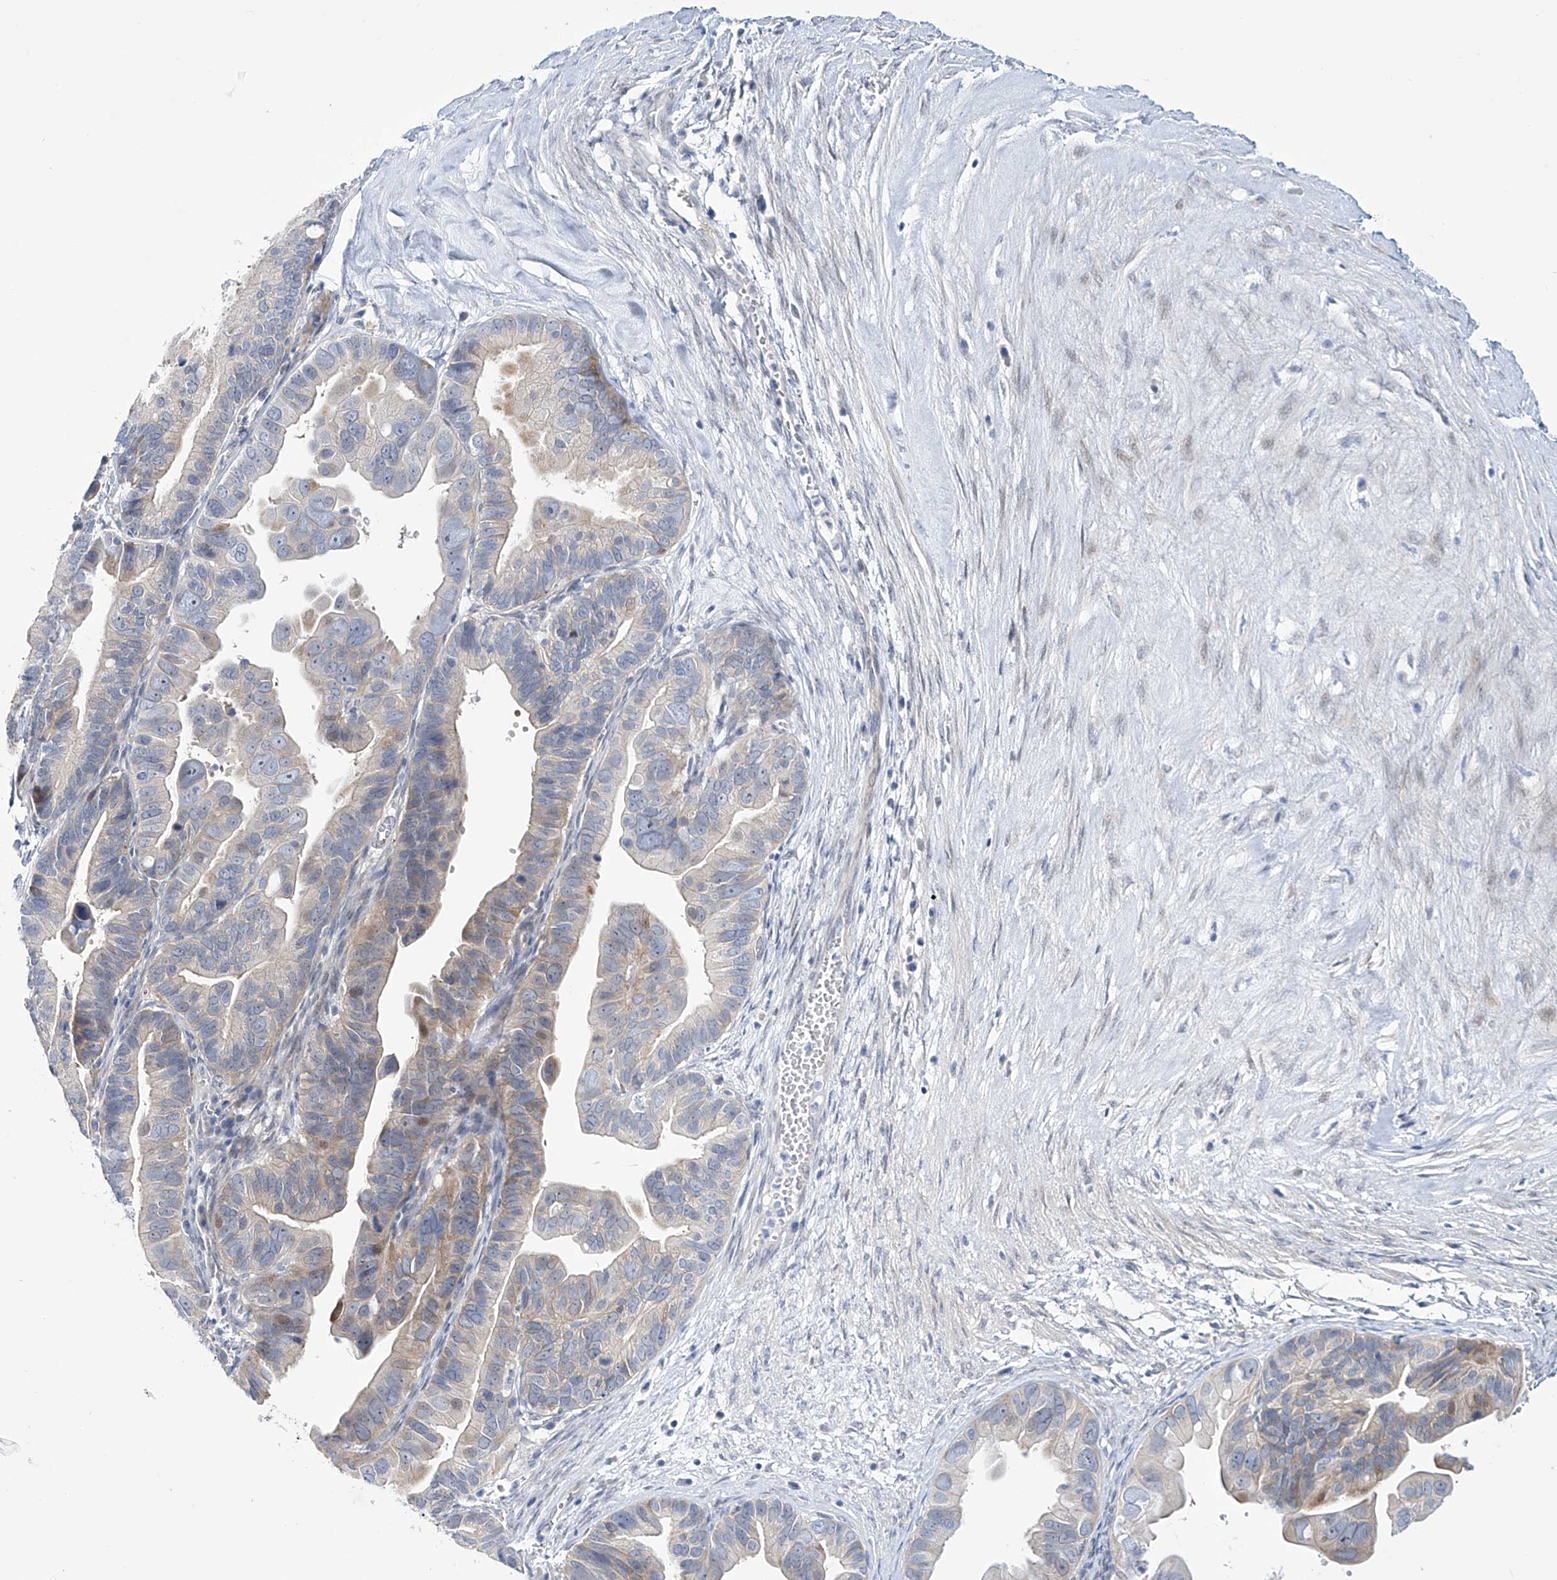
{"staining": {"intensity": "weak", "quantity": "25%-75%", "location": "cytoplasmic/membranous"}, "tissue": "ovarian cancer", "cell_type": "Tumor cells", "image_type": "cancer", "snomed": [{"axis": "morphology", "description": "Cystadenocarcinoma, serous, NOS"}, {"axis": "topography", "description": "Ovary"}], "caption": "A histopathology image showing weak cytoplasmic/membranous expression in approximately 25%-75% of tumor cells in ovarian cancer (serous cystadenocarcinoma), as visualized by brown immunohistochemical staining.", "gene": "TRIM60", "patient": {"sex": "female", "age": 56}}